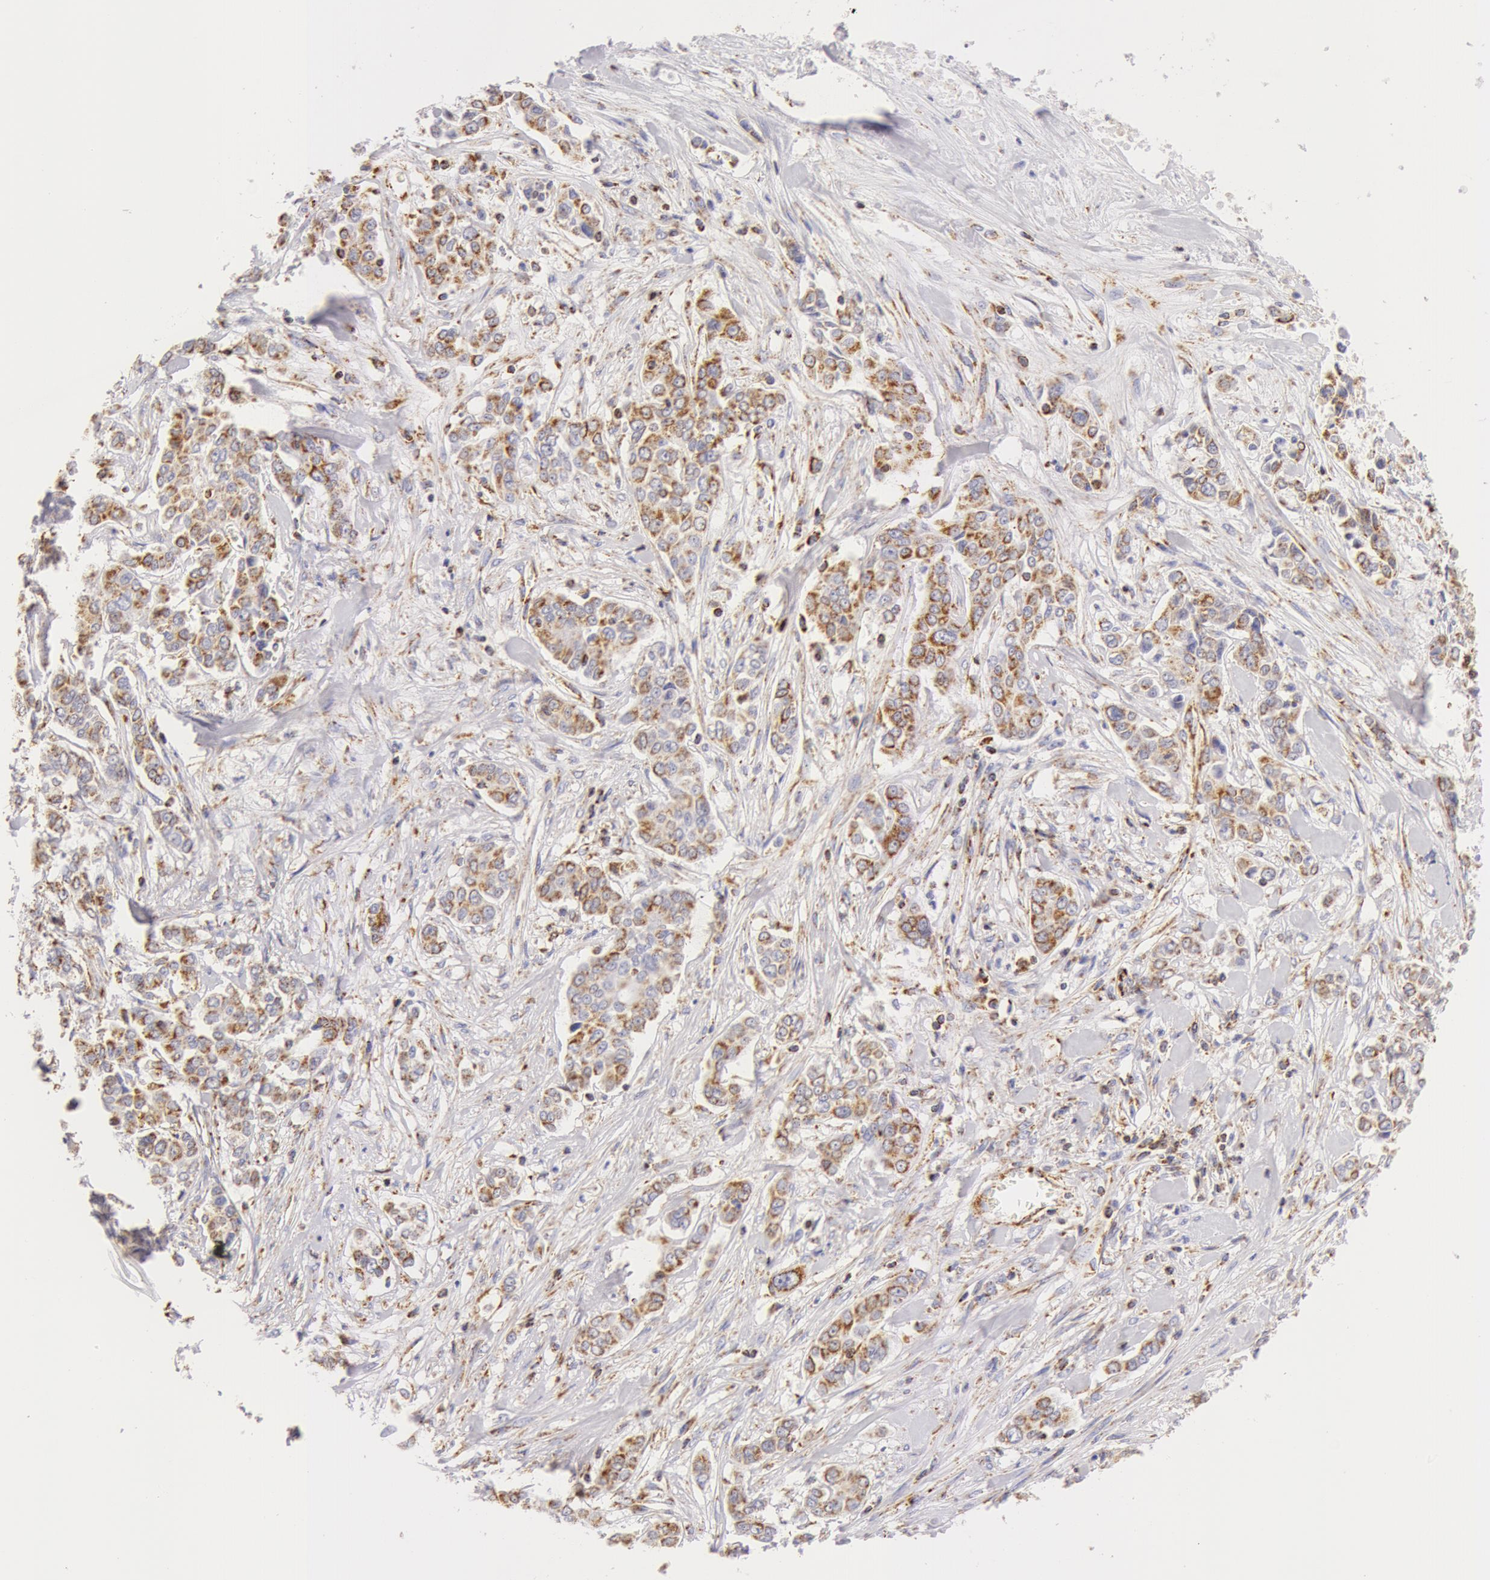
{"staining": {"intensity": "moderate", "quantity": ">75%", "location": "cytoplasmic/membranous"}, "tissue": "pancreatic cancer", "cell_type": "Tumor cells", "image_type": "cancer", "snomed": [{"axis": "morphology", "description": "Adenocarcinoma, NOS"}, {"axis": "topography", "description": "Pancreas"}], "caption": "This photomicrograph exhibits pancreatic cancer (adenocarcinoma) stained with immunohistochemistry to label a protein in brown. The cytoplasmic/membranous of tumor cells show moderate positivity for the protein. Nuclei are counter-stained blue.", "gene": "ATP5F1B", "patient": {"sex": "female", "age": 52}}